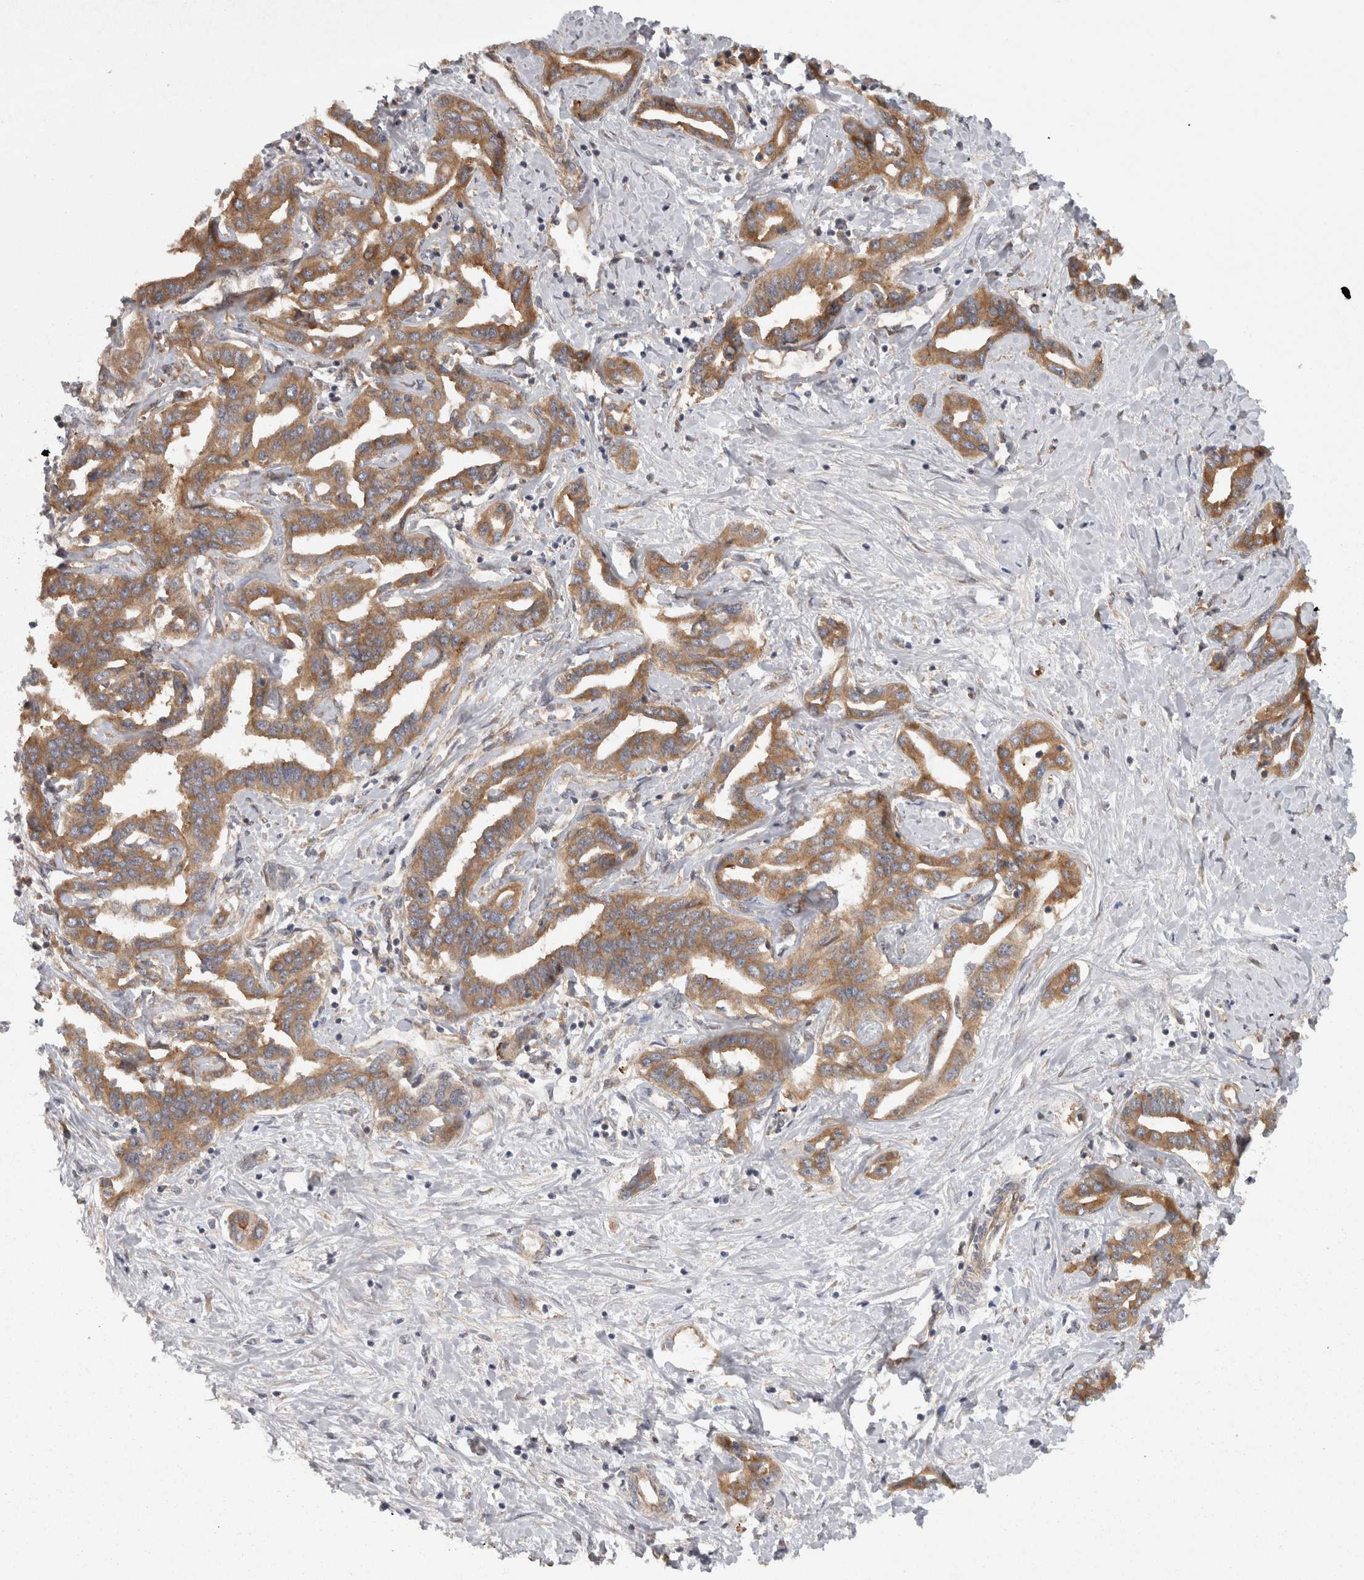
{"staining": {"intensity": "moderate", "quantity": ">75%", "location": "cytoplasmic/membranous"}, "tissue": "liver cancer", "cell_type": "Tumor cells", "image_type": "cancer", "snomed": [{"axis": "morphology", "description": "Cholangiocarcinoma"}, {"axis": "topography", "description": "Liver"}], "caption": "Brown immunohistochemical staining in human liver cancer displays moderate cytoplasmic/membranous positivity in approximately >75% of tumor cells. (DAB IHC with brightfield microscopy, high magnification).", "gene": "SMCR8", "patient": {"sex": "male", "age": 59}}